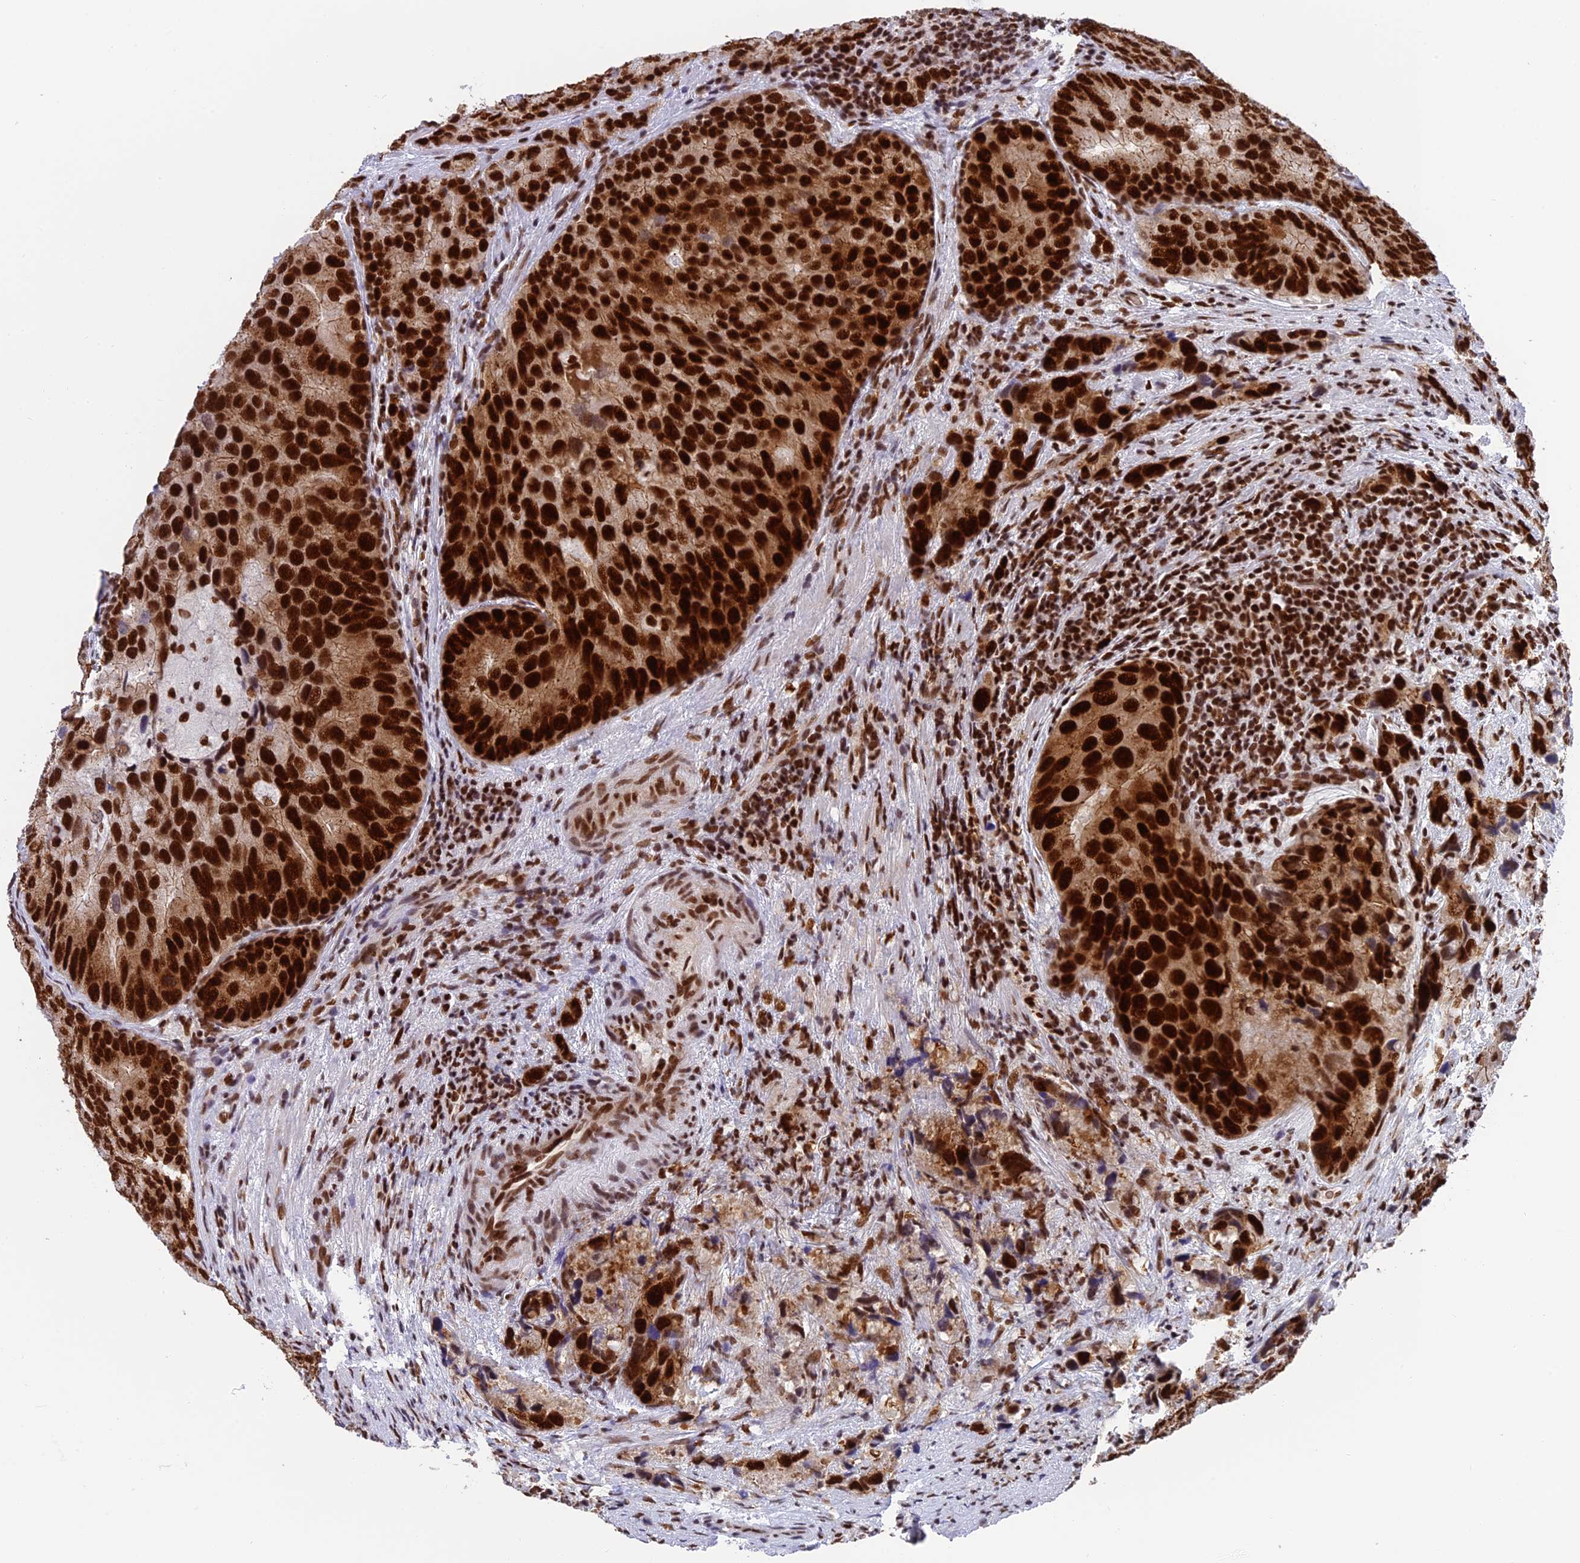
{"staining": {"intensity": "strong", "quantity": ">75%", "location": "nuclear"}, "tissue": "prostate cancer", "cell_type": "Tumor cells", "image_type": "cancer", "snomed": [{"axis": "morphology", "description": "Adenocarcinoma, High grade"}, {"axis": "topography", "description": "Prostate"}], "caption": "IHC photomicrograph of neoplastic tissue: human prostate cancer (high-grade adenocarcinoma) stained using IHC exhibits high levels of strong protein expression localized specifically in the nuclear of tumor cells, appearing as a nuclear brown color.", "gene": "EEF1AKMT3", "patient": {"sex": "male", "age": 62}}